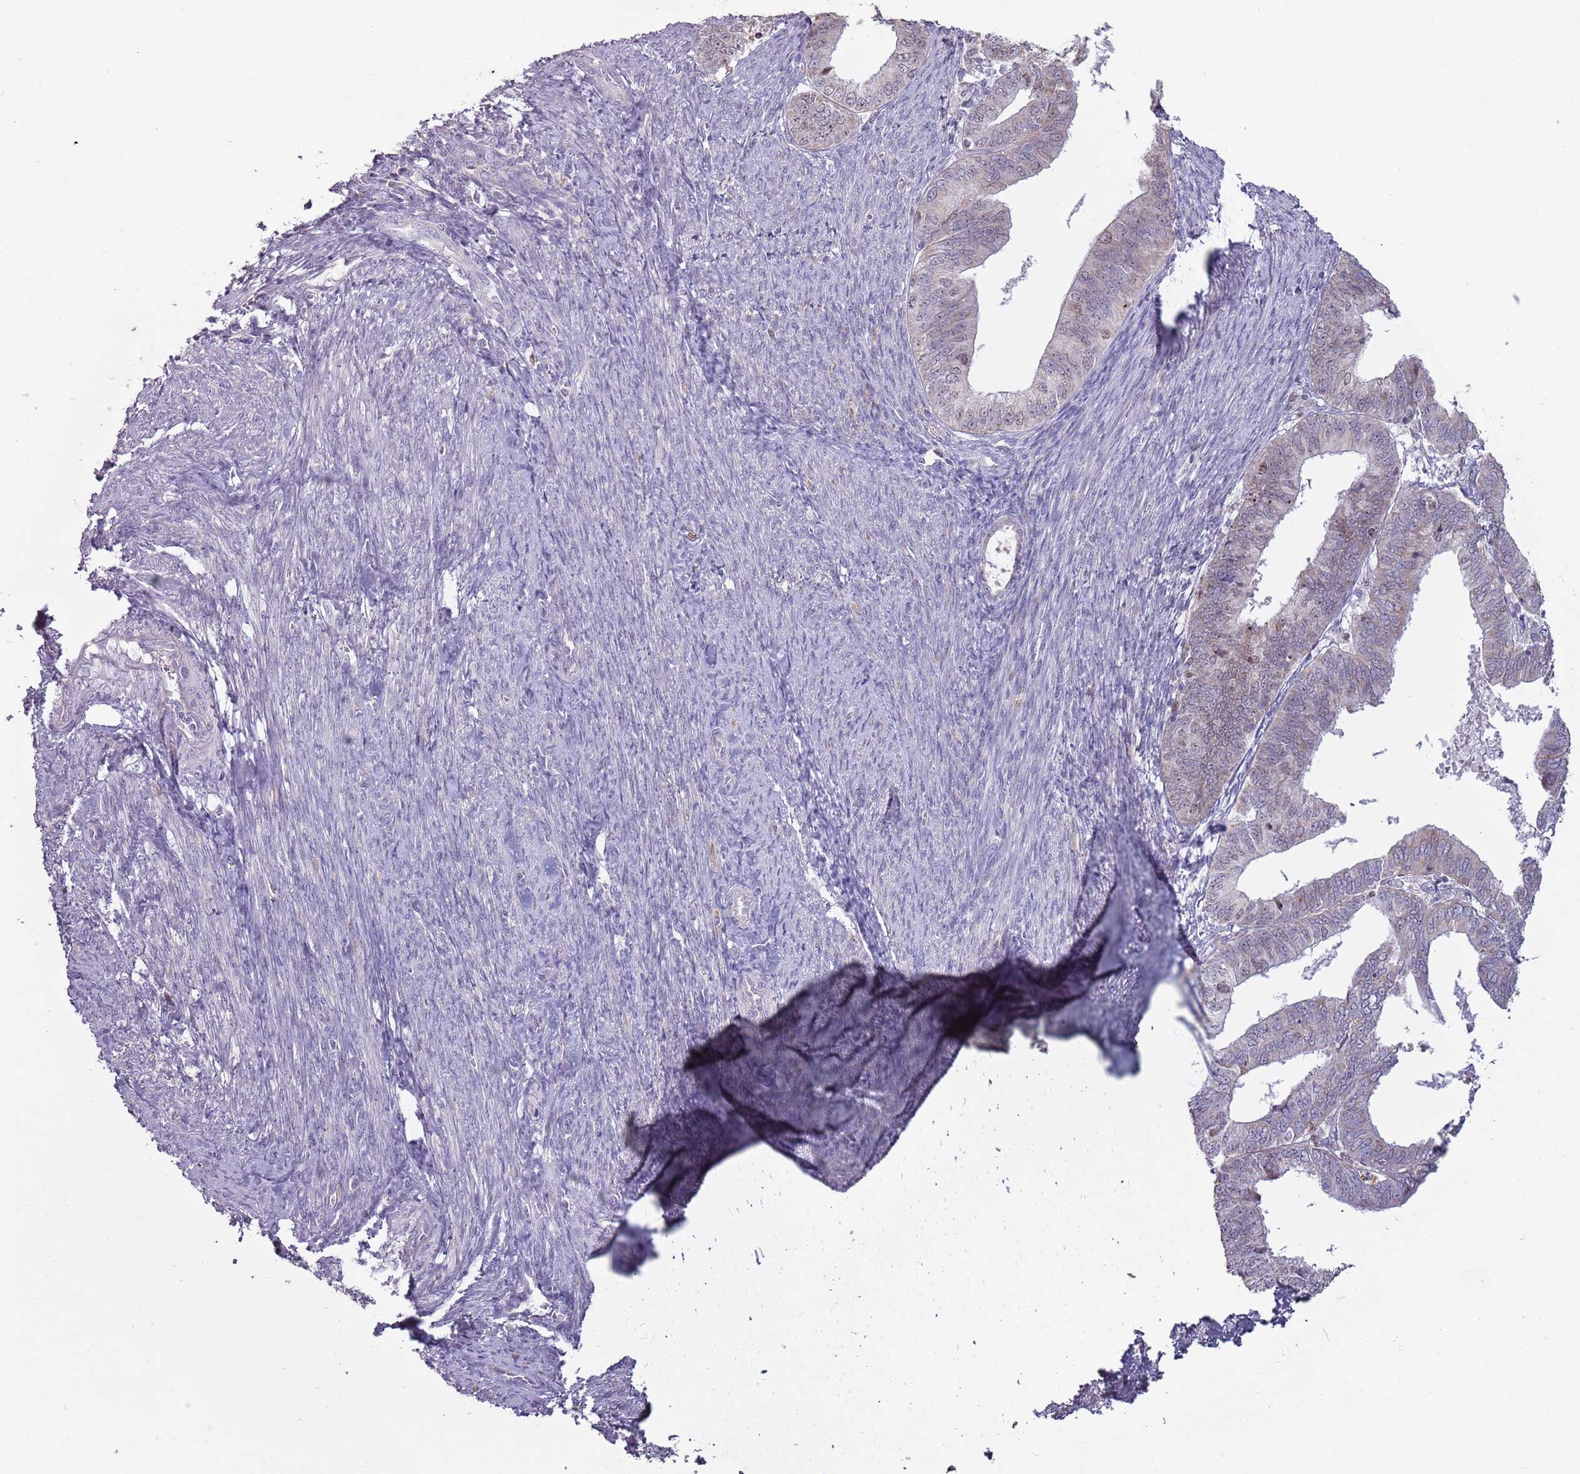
{"staining": {"intensity": "moderate", "quantity": "<25%", "location": "nuclear"}, "tissue": "endometrial cancer", "cell_type": "Tumor cells", "image_type": "cancer", "snomed": [{"axis": "morphology", "description": "Adenocarcinoma, NOS"}, {"axis": "topography", "description": "Endometrium"}], "caption": "Protein staining of endometrial adenocarcinoma tissue displays moderate nuclear expression in approximately <25% of tumor cells. Immunohistochemistry stains the protein of interest in brown and the nuclei are stained blue.", "gene": "SYS1", "patient": {"sex": "female", "age": 56}}